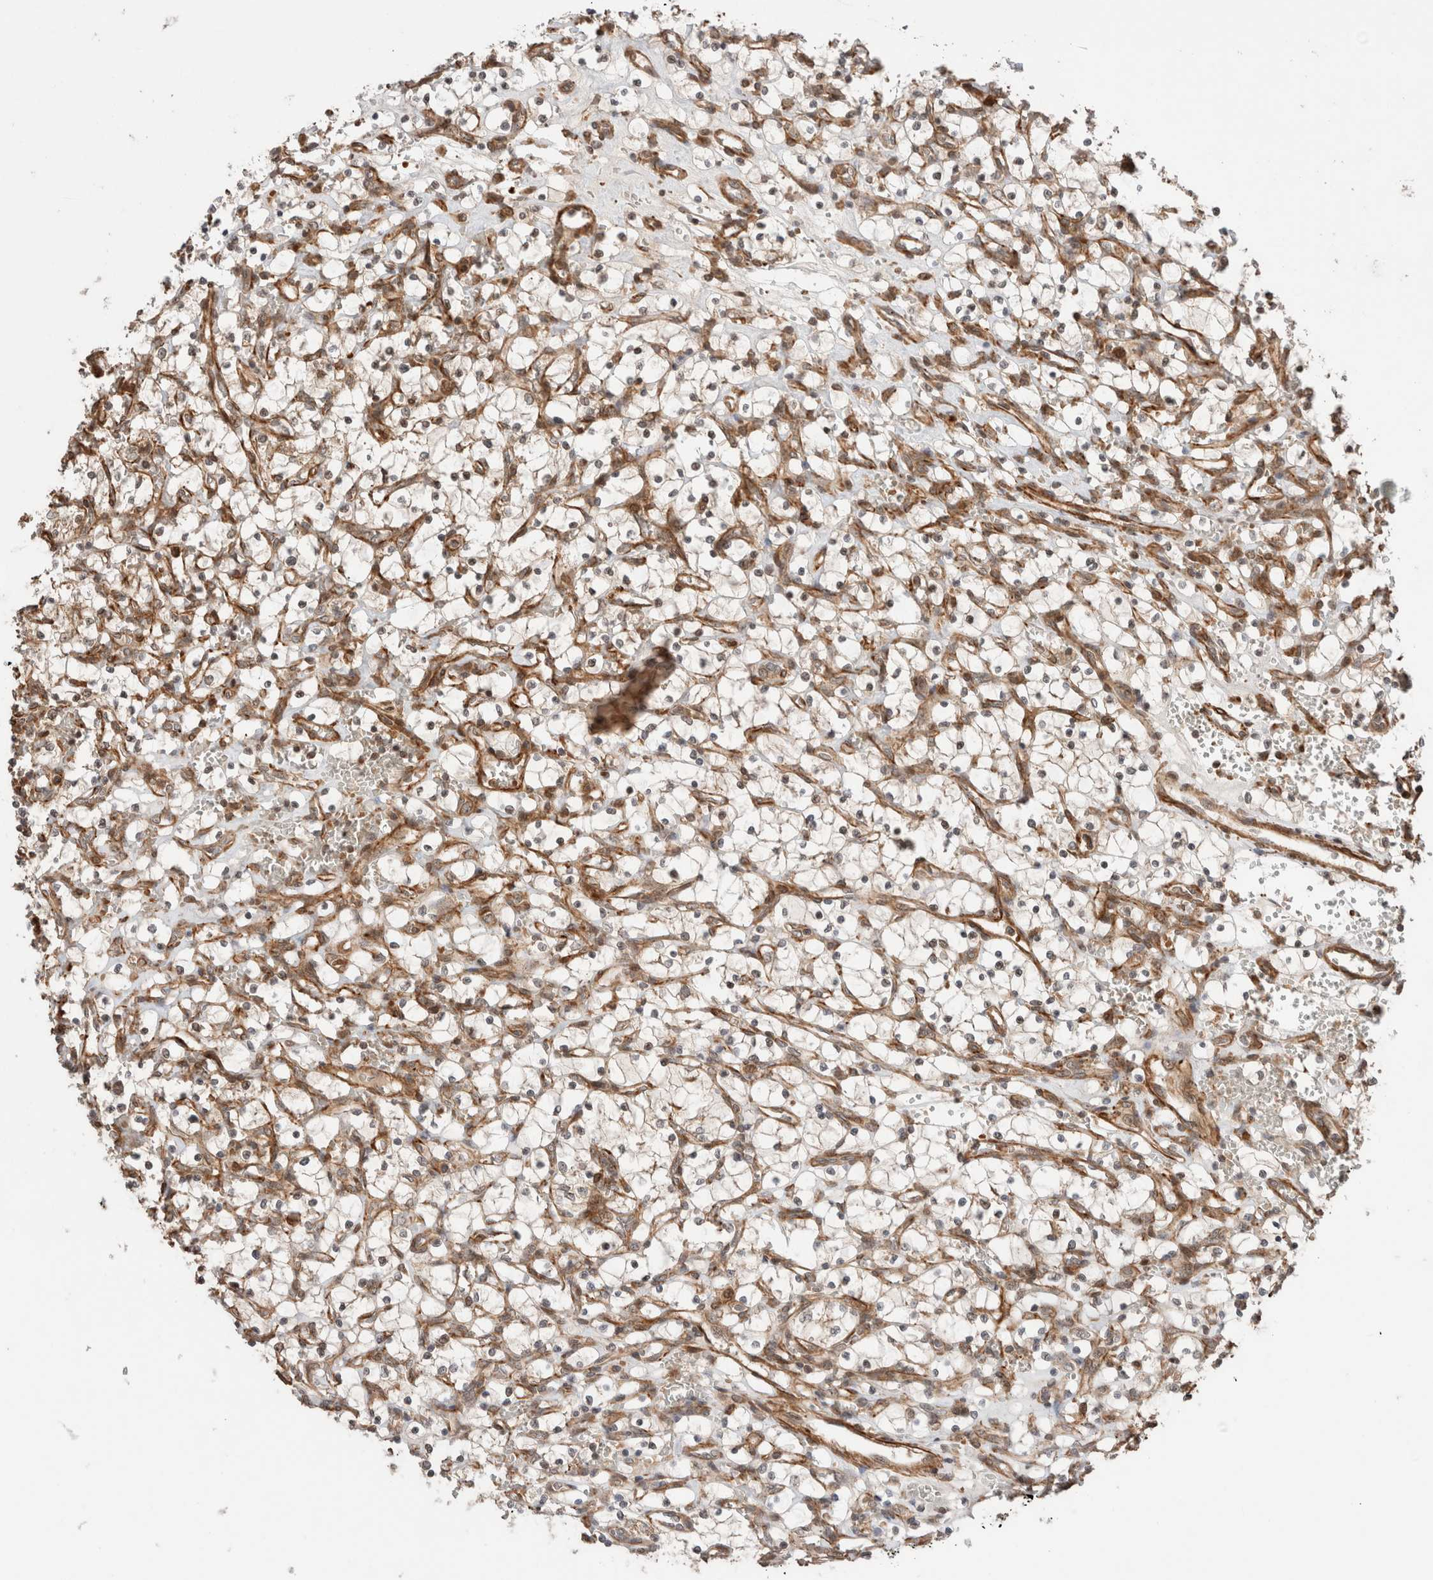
{"staining": {"intensity": "weak", "quantity": ">75%", "location": "cytoplasmic/membranous"}, "tissue": "renal cancer", "cell_type": "Tumor cells", "image_type": "cancer", "snomed": [{"axis": "morphology", "description": "Adenocarcinoma, NOS"}, {"axis": "topography", "description": "Kidney"}], "caption": "A high-resolution photomicrograph shows IHC staining of adenocarcinoma (renal), which demonstrates weak cytoplasmic/membranous positivity in about >75% of tumor cells. (DAB IHC, brown staining for protein, blue staining for nuclei).", "gene": "ZNF649", "patient": {"sex": "female", "age": 69}}